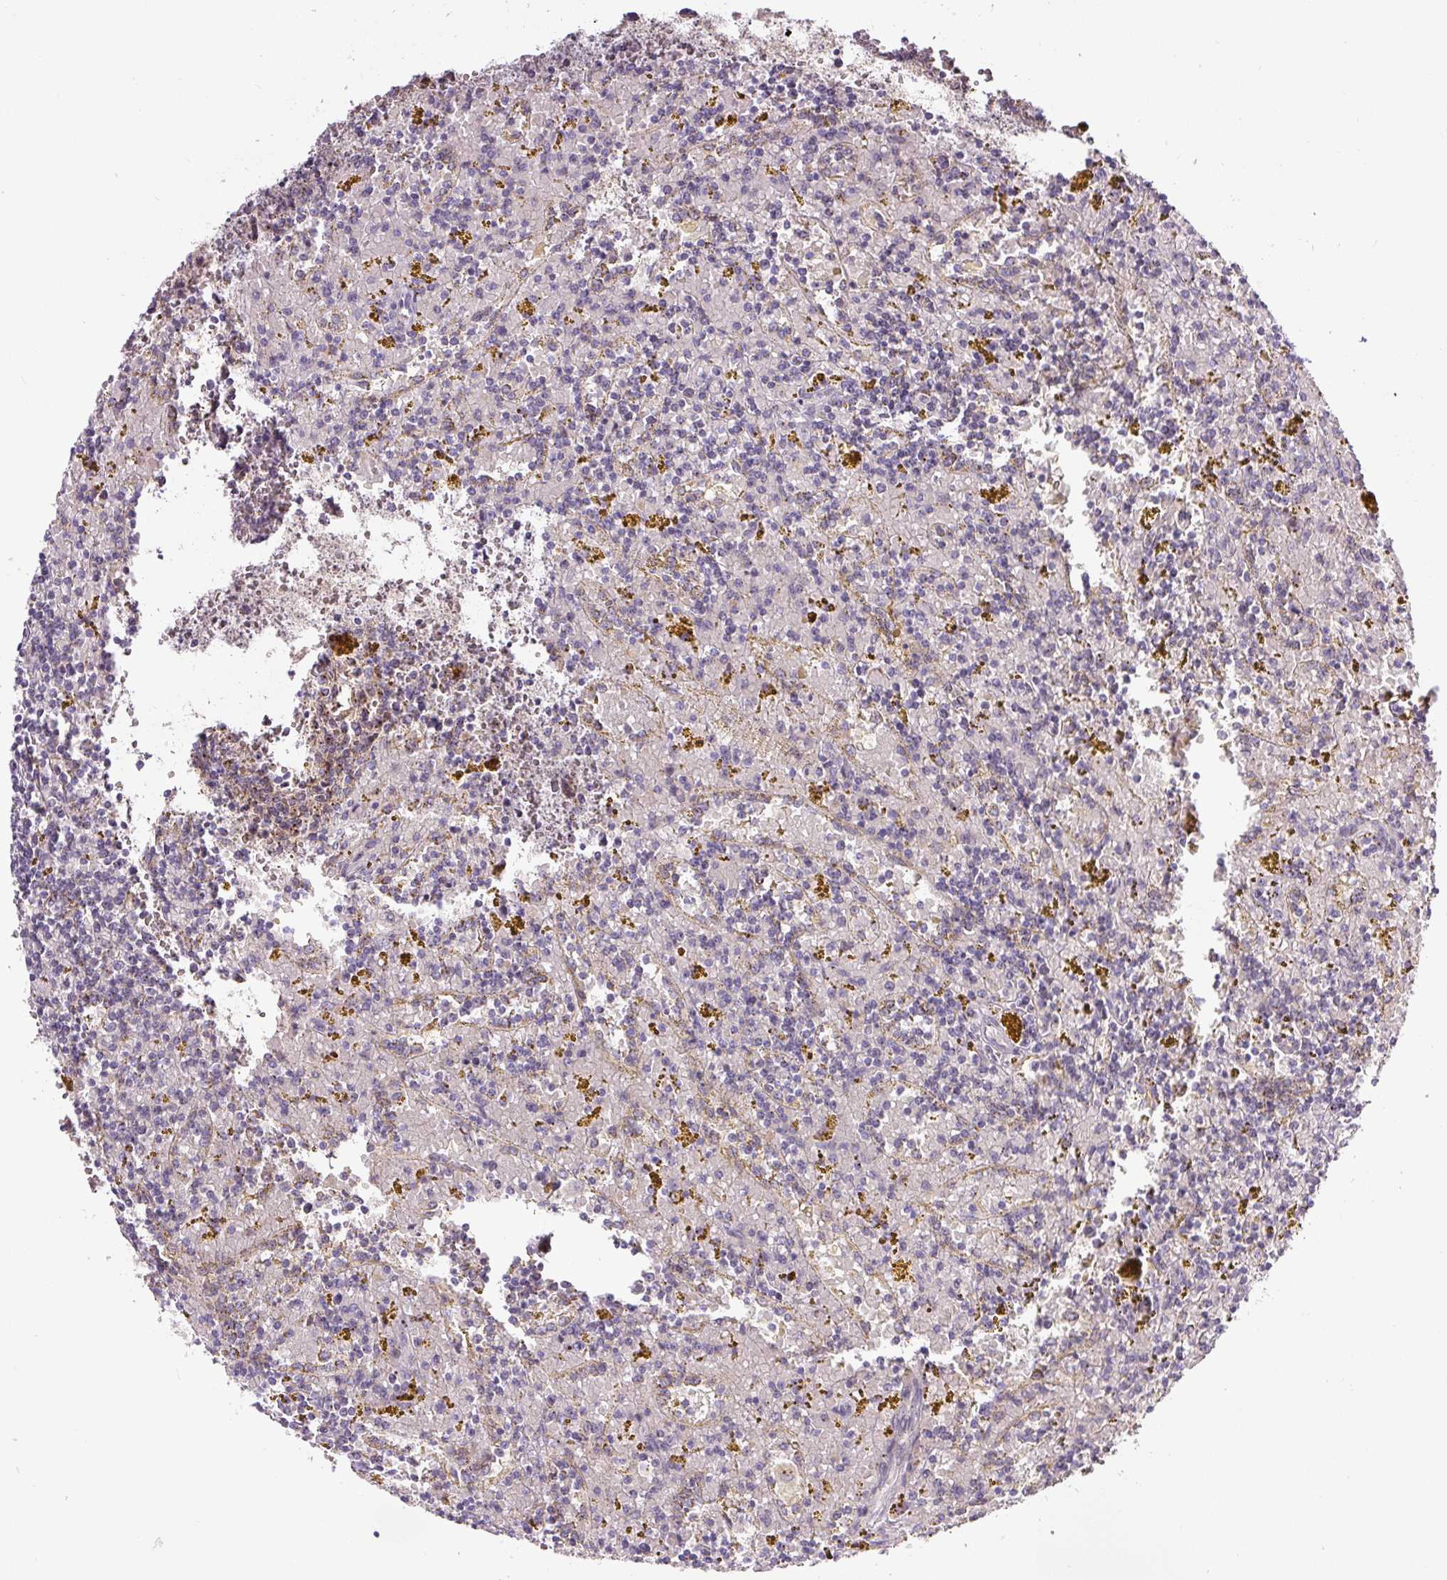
{"staining": {"intensity": "negative", "quantity": "none", "location": "none"}, "tissue": "lymphoma", "cell_type": "Tumor cells", "image_type": "cancer", "snomed": [{"axis": "morphology", "description": "Malignant lymphoma, non-Hodgkin's type, Low grade"}, {"axis": "topography", "description": "Spleen"}, {"axis": "topography", "description": "Lymph node"}], "caption": "This photomicrograph is of lymphoma stained with immunohistochemistry (IHC) to label a protein in brown with the nuclei are counter-stained blue. There is no staining in tumor cells.", "gene": "PCM1", "patient": {"sex": "female", "age": 66}}